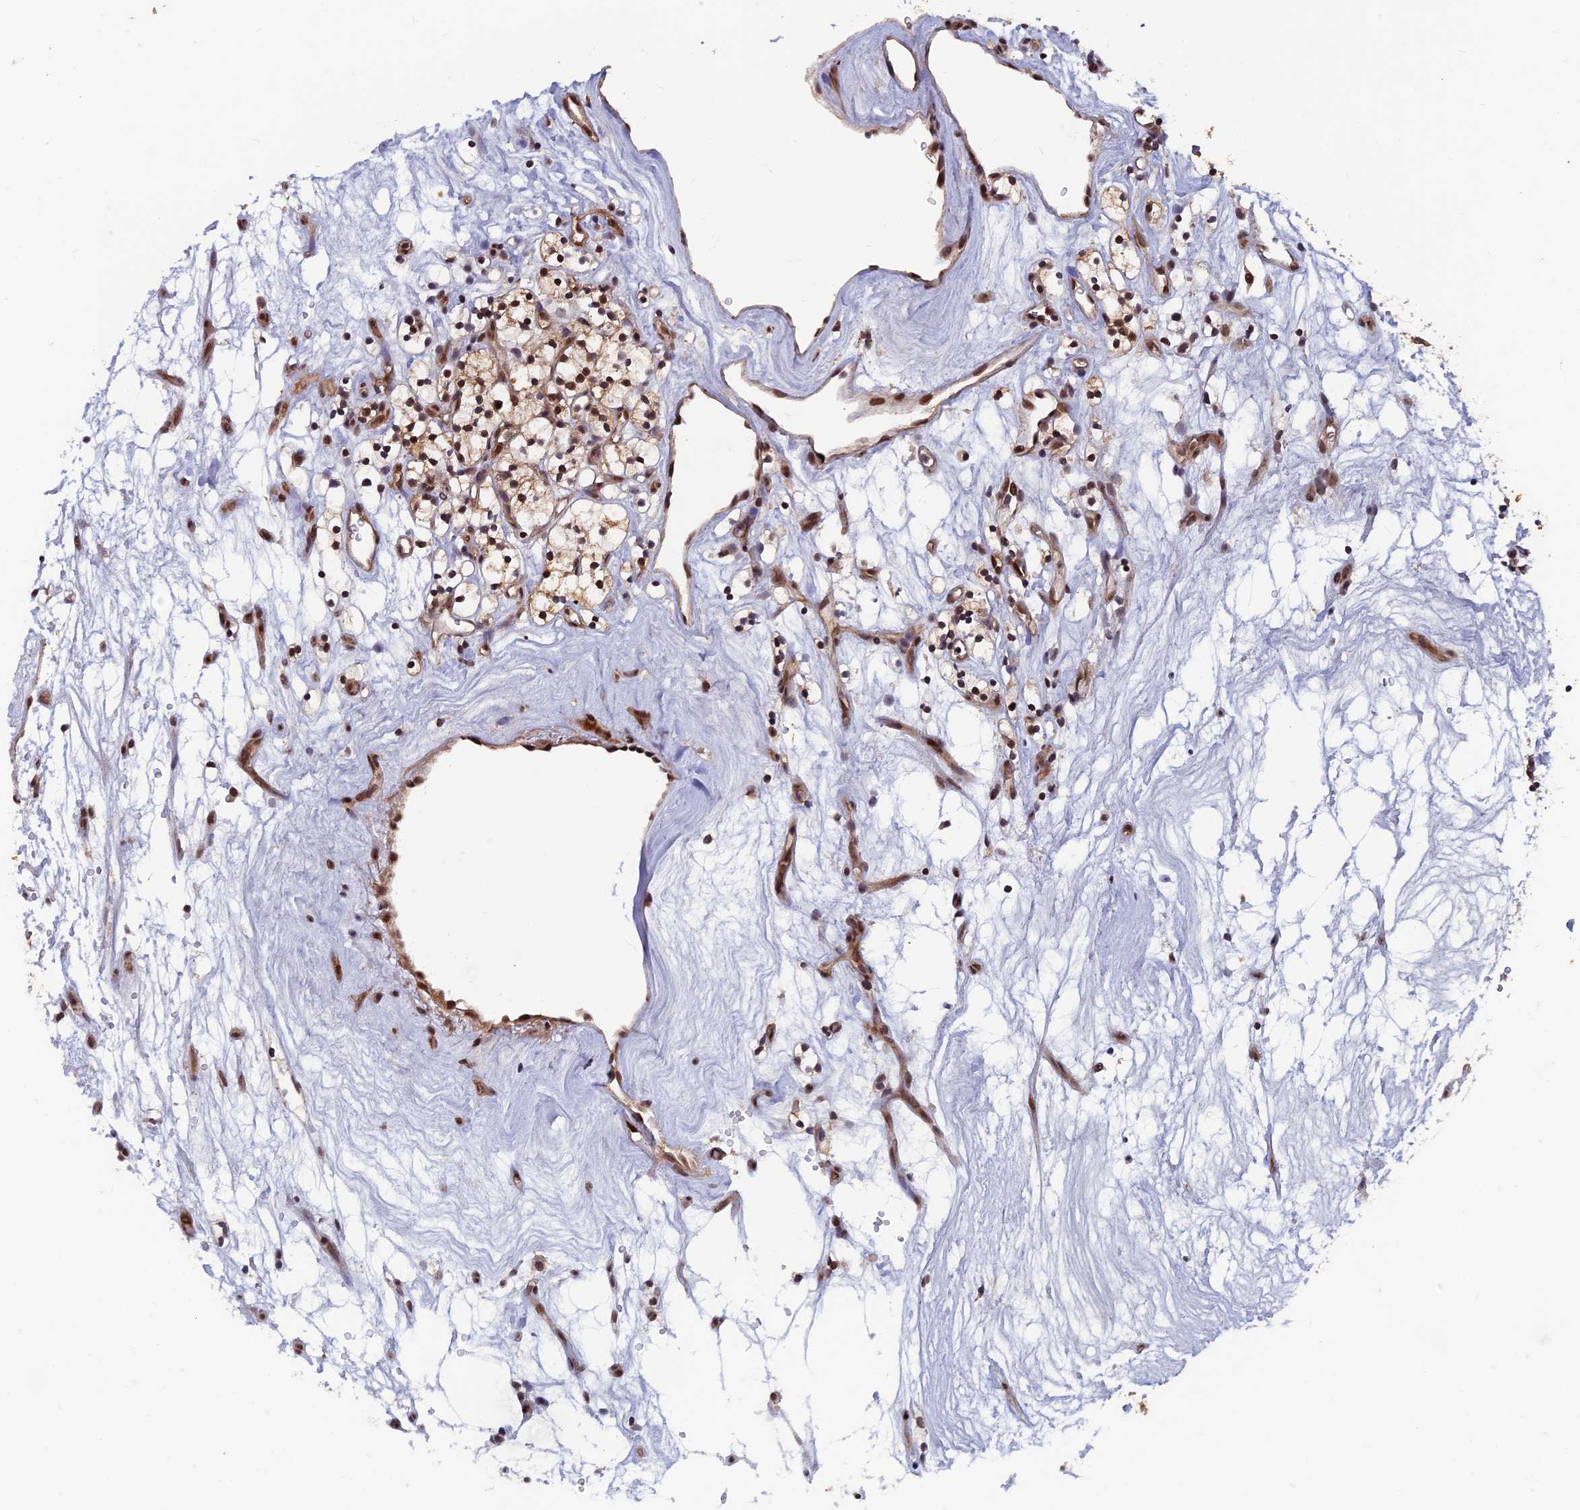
{"staining": {"intensity": "moderate", "quantity": "<25%", "location": "cytoplasmic/membranous,nuclear"}, "tissue": "renal cancer", "cell_type": "Tumor cells", "image_type": "cancer", "snomed": [{"axis": "morphology", "description": "Adenocarcinoma, NOS"}, {"axis": "topography", "description": "Kidney"}], "caption": "Renal cancer (adenocarcinoma) stained with a protein marker demonstrates moderate staining in tumor cells.", "gene": "FAM53C", "patient": {"sex": "female", "age": 57}}